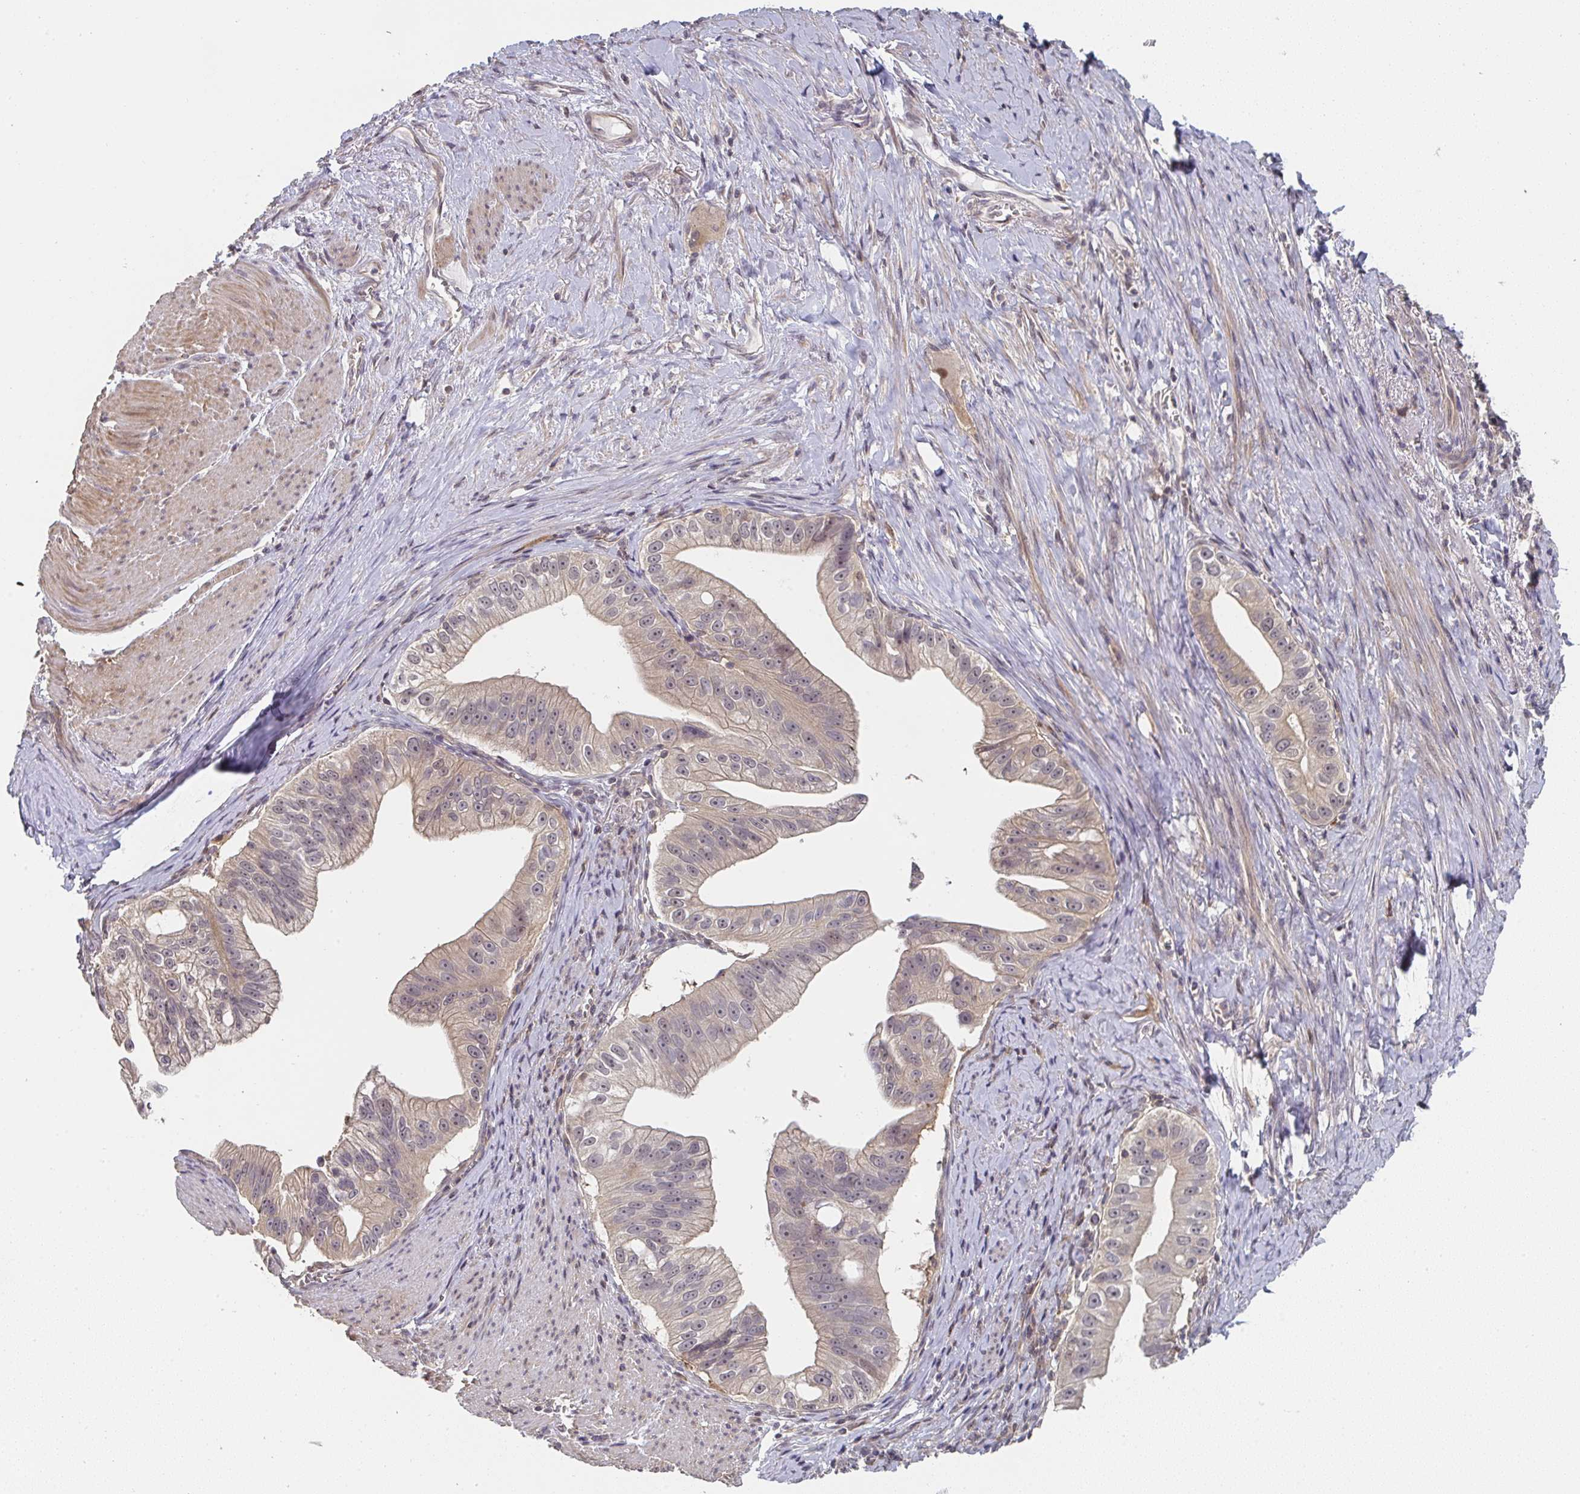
{"staining": {"intensity": "weak", "quantity": "25%-75%", "location": "cytoplasmic/membranous"}, "tissue": "pancreatic cancer", "cell_type": "Tumor cells", "image_type": "cancer", "snomed": [{"axis": "morphology", "description": "Adenocarcinoma, NOS"}, {"axis": "topography", "description": "Pancreas"}], "caption": "About 25%-75% of tumor cells in adenocarcinoma (pancreatic) demonstrate weak cytoplasmic/membranous protein expression as visualized by brown immunohistochemical staining.", "gene": "RANGRF", "patient": {"sex": "male", "age": 70}}